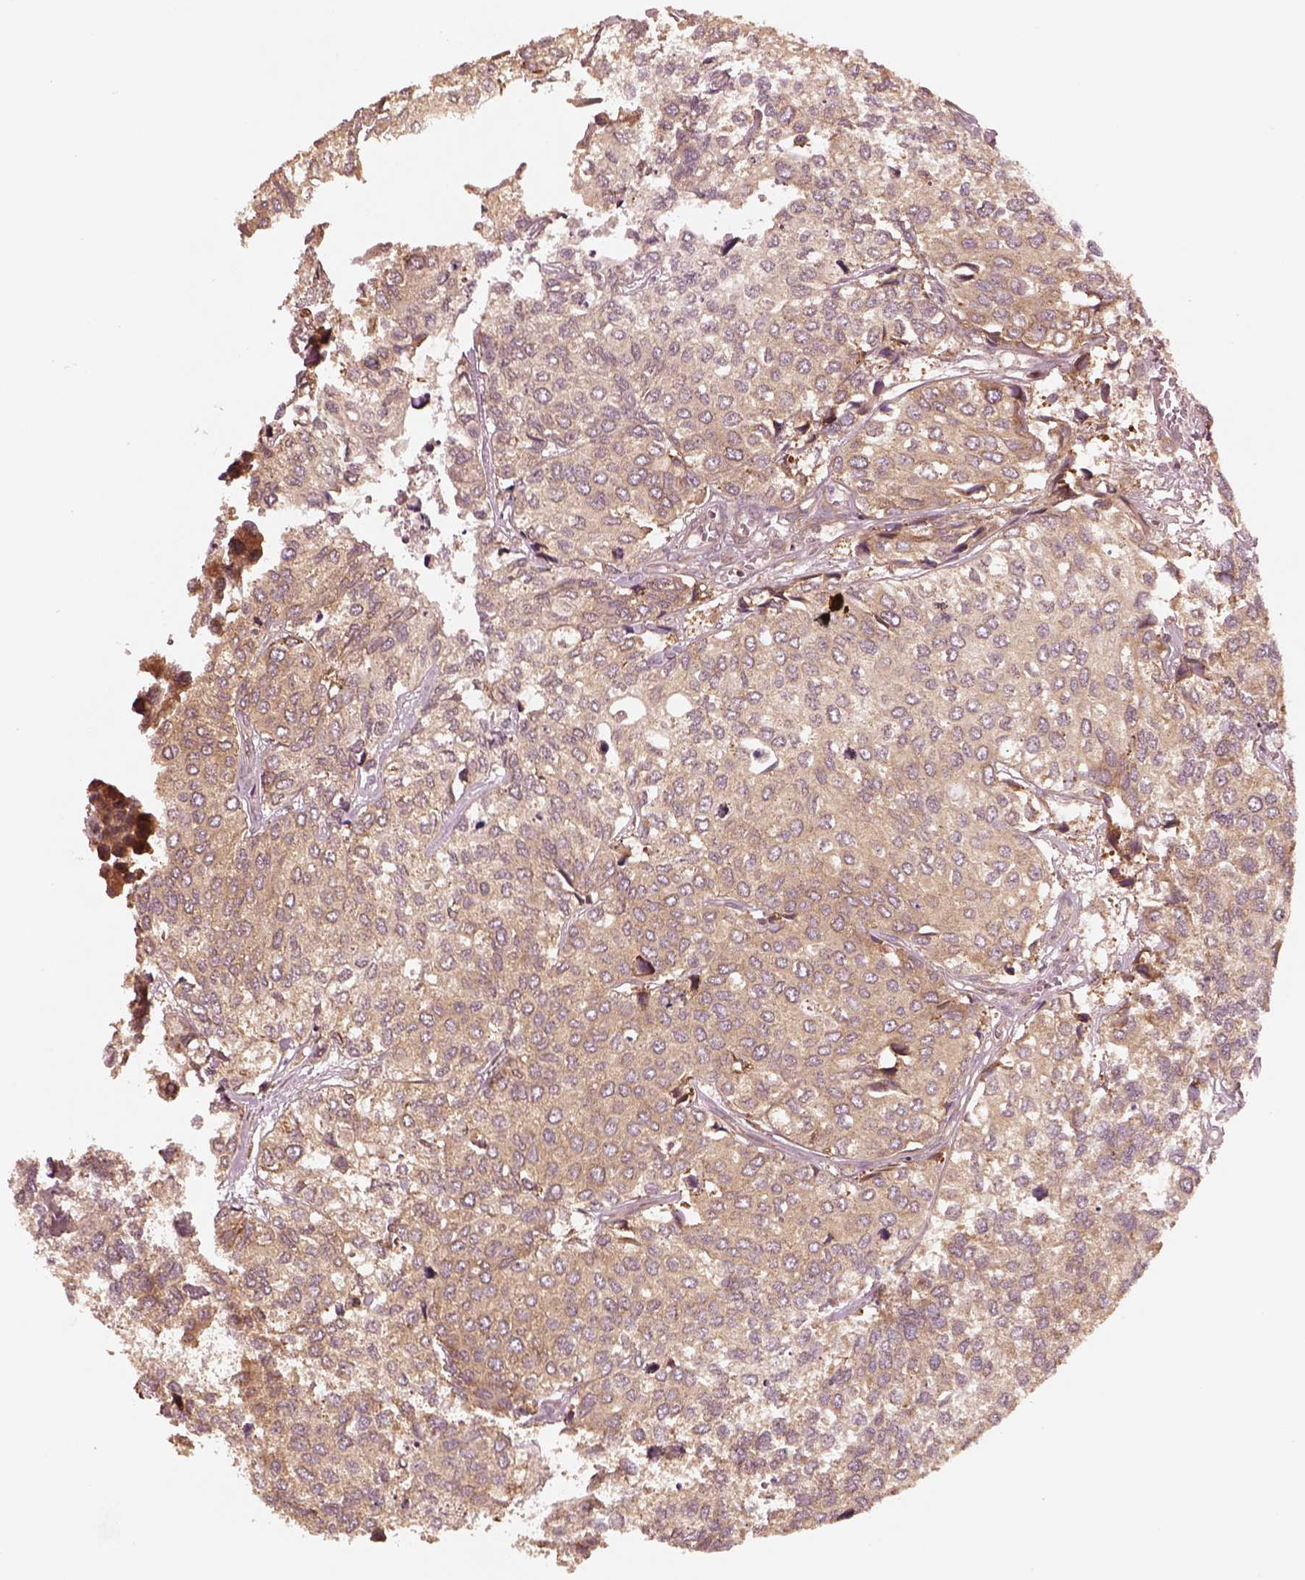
{"staining": {"intensity": "weak", "quantity": ">75%", "location": "cytoplasmic/membranous"}, "tissue": "urothelial cancer", "cell_type": "Tumor cells", "image_type": "cancer", "snomed": [{"axis": "morphology", "description": "Urothelial carcinoma, High grade"}, {"axis": "topography", "description": "Urinary bladder"}], "caption": "Urothelial carcinoma (high-grade) stained for a protein (brown) reveals weak cytoplasmic/membranous positive positivity in about >75% of tumor cells.", "gene": "RPS5", "patient": {"sex": "male", "age": 73}}